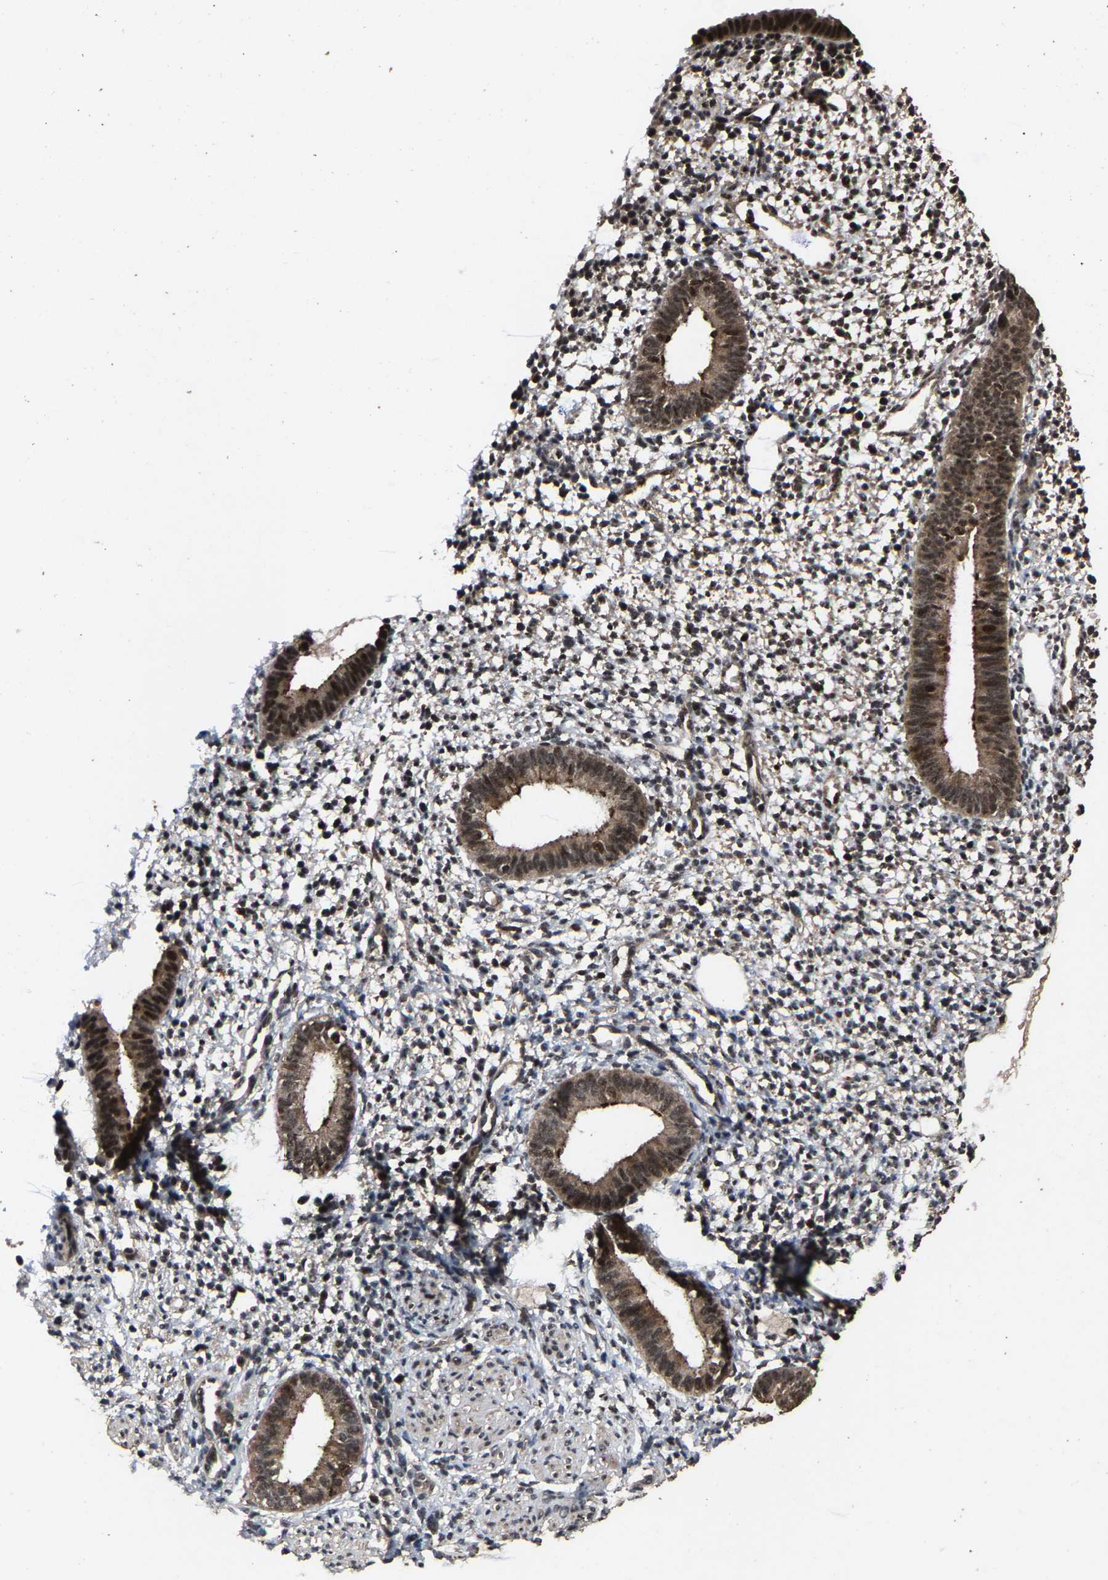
{"staining": {"intensity": "weak", "quantity": "<25%", "location": "cytoplasmic/membranous"}, "tissue": "endometrium", "cell_type": "Cells in endometrial stroma", "image_type": "normal", "snomed": [{"axis": "morphology", "description": "Normal tissue, NOS"}, {"axis": "topography", "description": "Endometrium"}], "caption": "DAB (3,3'-diaminobenzidine) immunohistochemical staining of benign endometrium shows no significant expression in cells in endometrial stroma.", "gene": "HAUS6", "patient": {"sex": "female", "age": 46}}